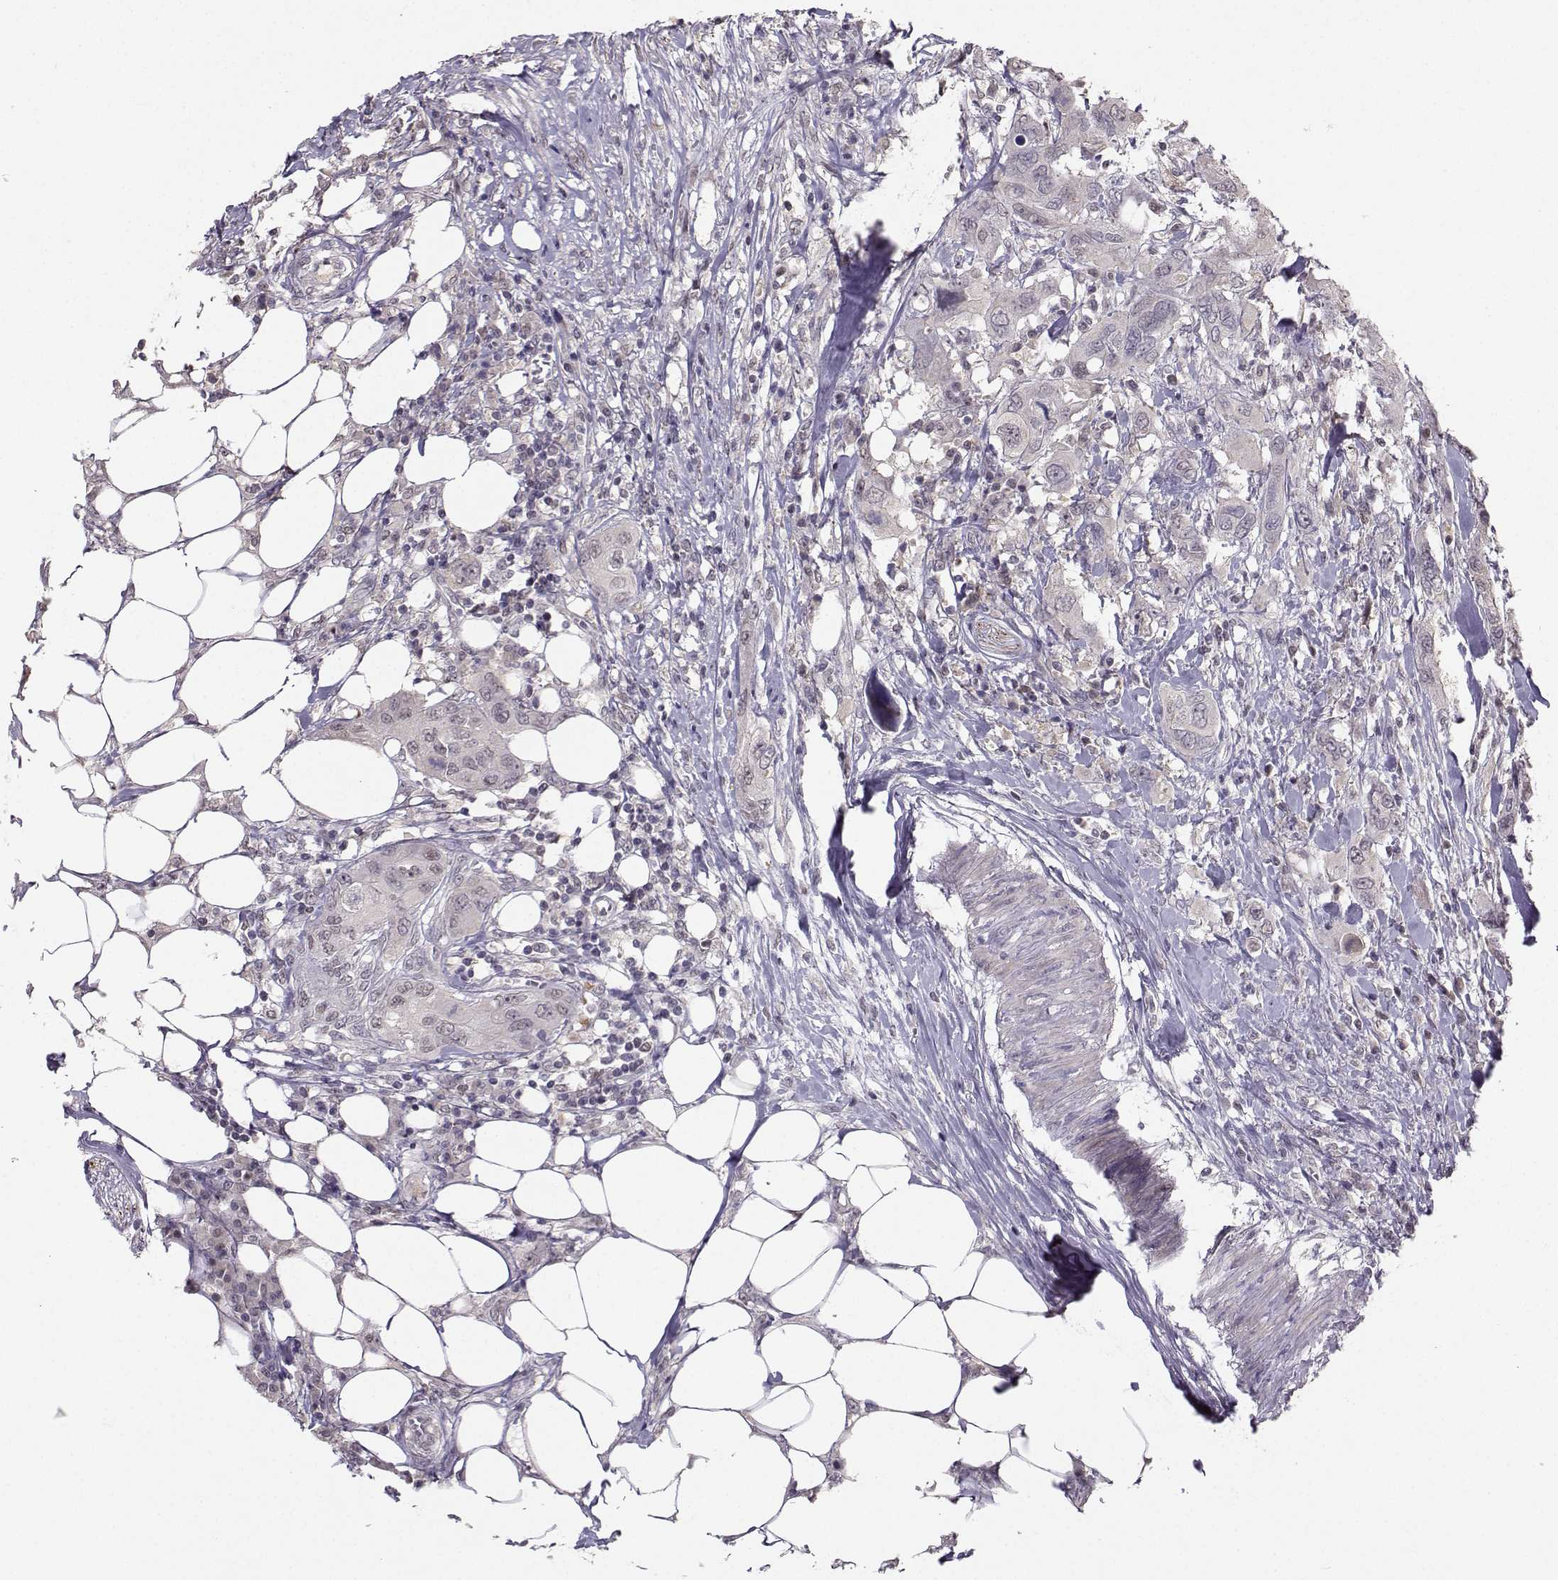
{"staining": {"intensity": "negative", "quantity": "none", "location": "none"}, "tissue": "urothelial cancer", "cell_type": "Tumor cells", "image_type": "cancer", "snomed": [{"axis": "morphology", "description": "Urothelial carcinoma, NOS"}, {"axis": "morphology", "description": "Urothelial carcinoma, High grade"}, {"axis": "topography", "description": "Urinary bladder"}], "caption": "This photomicrograph is of high-grade urothelial carcinoma stained with immunohistochemistry (IHC) to label a protein in brown with the nuclei are counter-stained blue. There is no expression in tumor cells. The staining was performed using DAB (3,3'-diaminobenzidine) to visualize the protein expression in brown, while the nuclei were stained in blue with hematoxylin (Magnification: 20x).", "gene": "PKP2", "patient": {"sex": "male", "age": 63}}